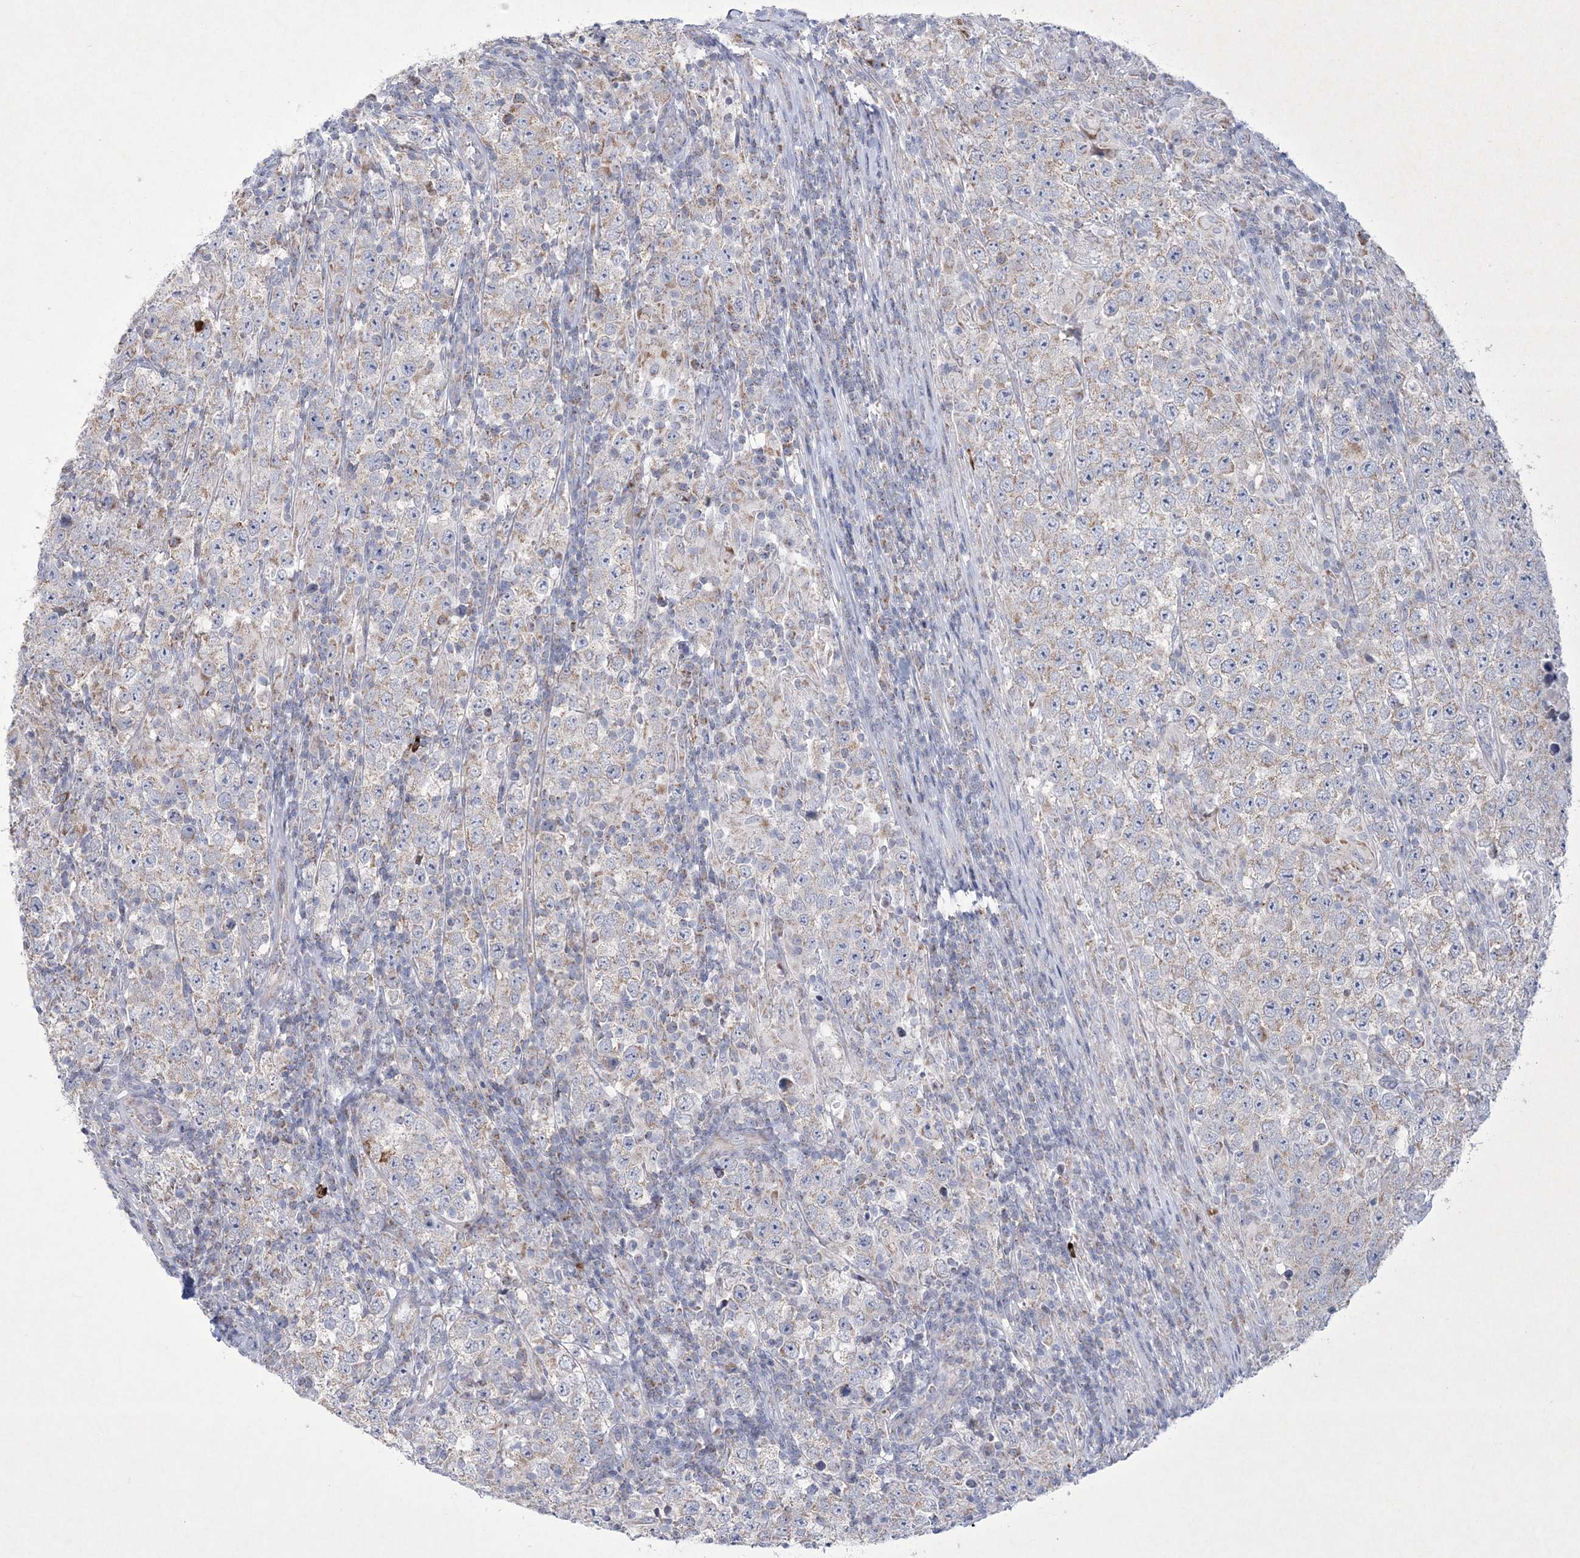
{"staining": {"intensity": "moderate", "quantity": "<25%", "location": "cytoplasmic/membranous"}, "tissue": "testis cancer", "cell_type": "Tumor cells", "image_type": "cancer", "snomed": [{"axis": "morphology", "description": "Normal tissue, NOS"}, {"axis": "morphology", "description": "Urothelial carcinoma, High grade"}, {"axis": "morphology", "description": "Seminoma, NOS"}, {"axis": "morphology", "description": "Carcinoma, Embryonal, NOS"}, {"axis": "topography", "description": "Urinary bladder"}, {"axis": "topography", "description": "Testis"}], "caption": "A histopathology image of testis seminoma stained for a protein shows moderate cytoplasmic/membranous brown staining in tumor cells.", "gene": "CES4A", "patient": {"sex": "male", "age": 41}}